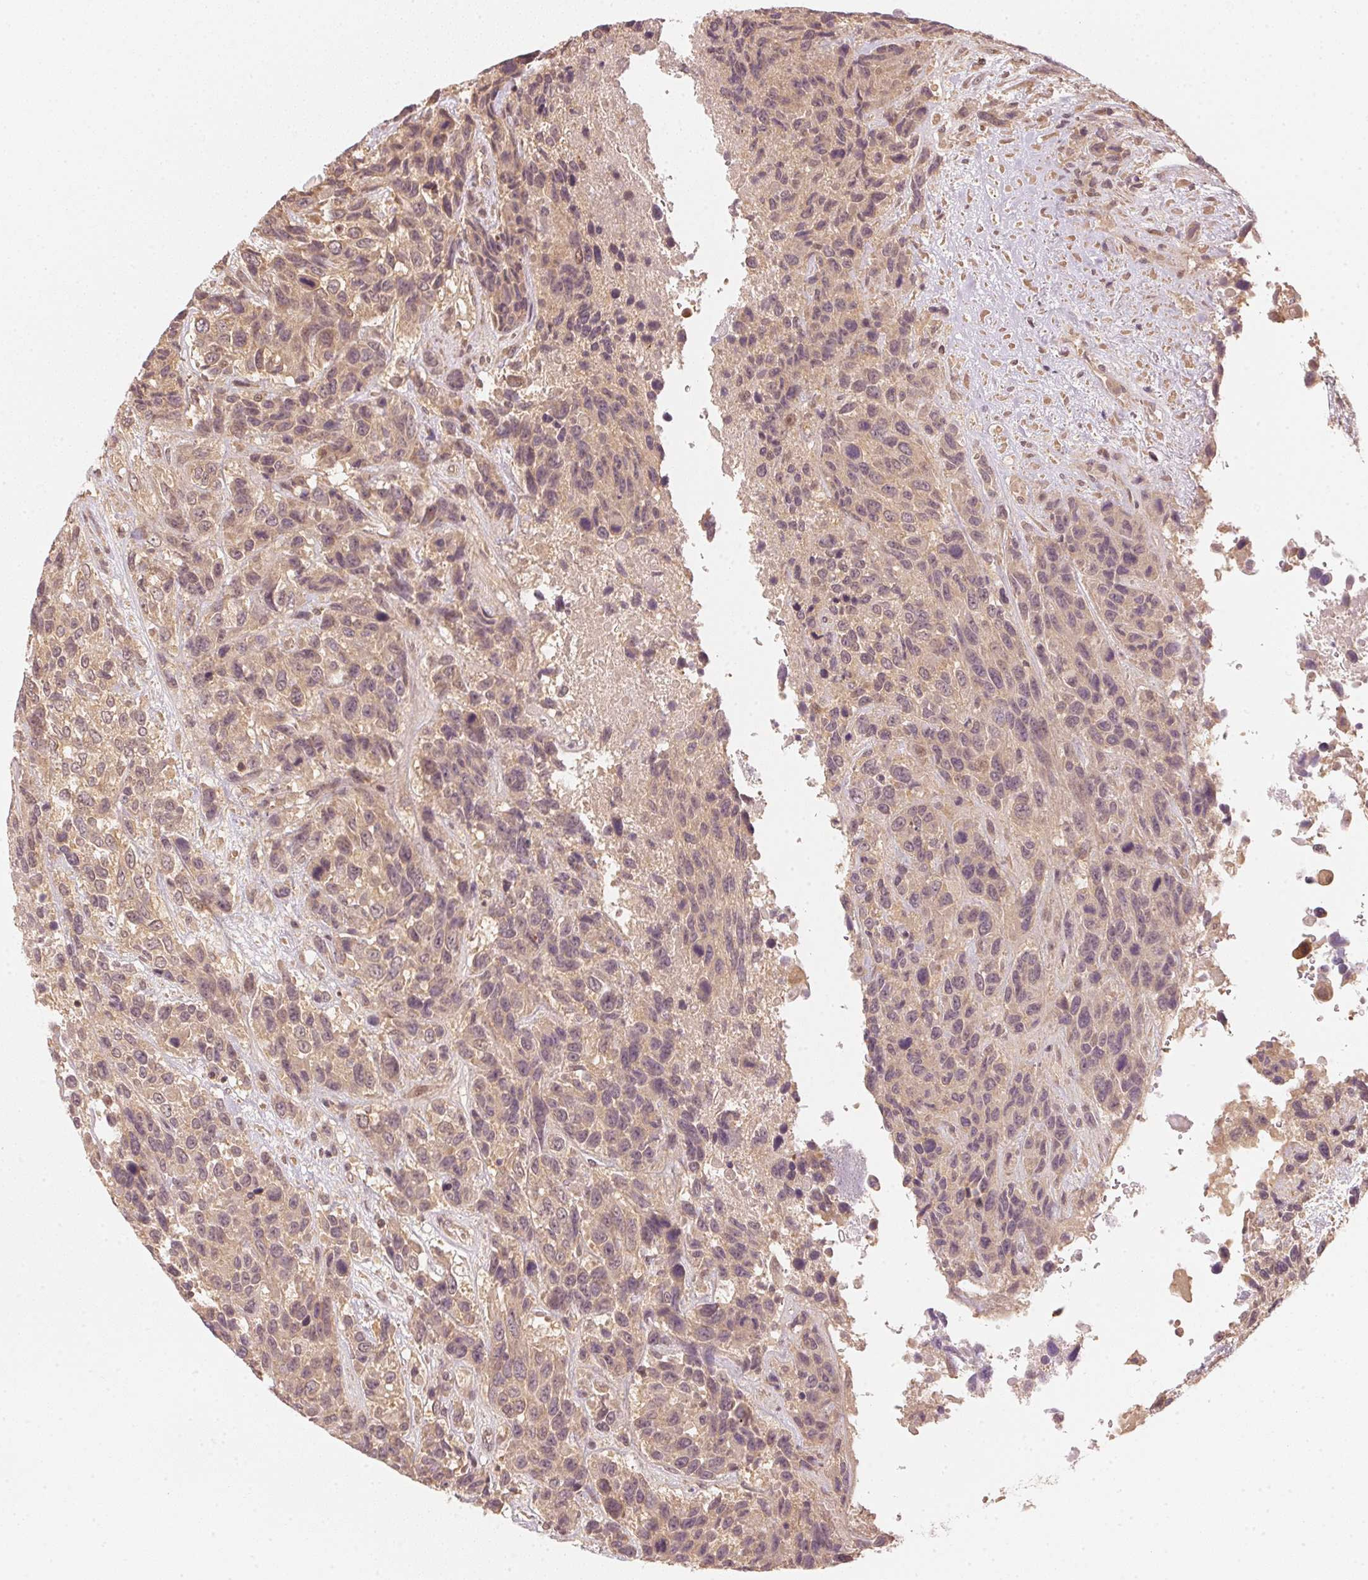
{"staining": {"intensity": "weak", "quantity": ">75%", "location": "cytoplasmic/membranous,nuclear"}, "tissue": "urothelial cancer", "cell_type": "Tumor cells", "image_type": "cancer", "snomed": [{"axis": "morphology", "description": "Urothelial carcinoma, High grade"}, {"axis": "topography", "description": "Urinary bladder"}], "caption": "An IHC photomicrograph of tumor tissue is shown. Protein staining in brown shows weak cytoplasmic/membranous and nuclear positivity in urothelial carcinoma (high-grade) within tumor cells.", "gene": "UBE2L3", "patient": {"sex": "female", "age": 70}}